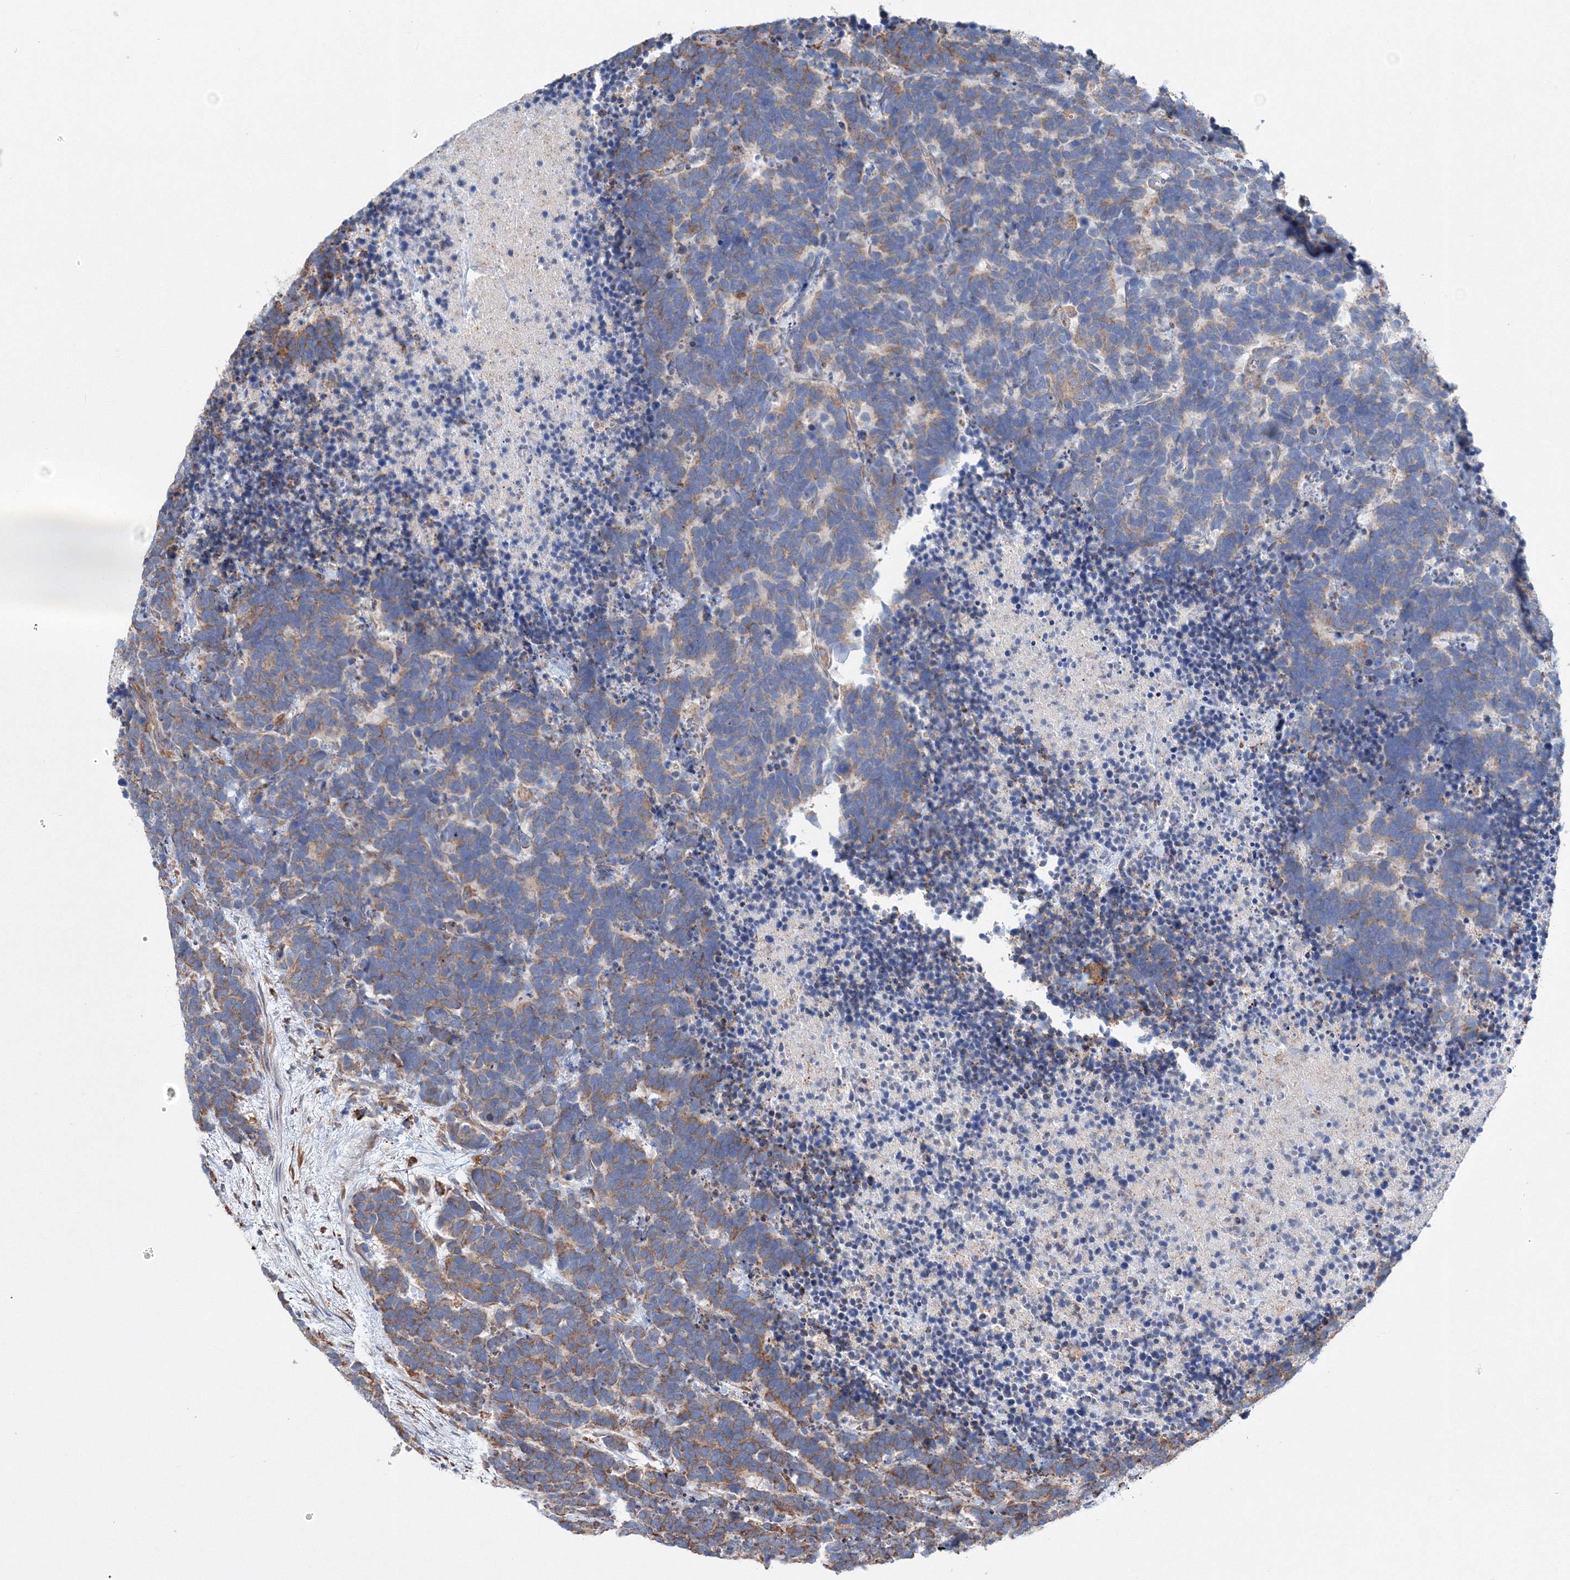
{"staining": {"intensity": "moderate", "quantity": "25%-75%", "location": "cytoplasmic/membranous"}, "tissue": "carcinoid", "cell_type": "Tumor cells", "image_type": "cancer", "snomed": [{"axis": "morphology", "description": "Carcinoma, NOS"}, {"axis": "morphology", "description": "Carcinoid, malignant, NOS"}, {"axis": "topography", "description": "Urinary bladder"}], "caption": "High-magnification brightfield microscopy of carcinoma stained with DAB (3,3'-diaminobenzidine) (brown) and counterstained with hematoxylin (blue). tumor cells exhibit moderate cytoplasmic/membranous positivity is seen in approximately25%-75% of cells.", "gene": "VPS8", "patient": {"sex": "male", "age": 57}}